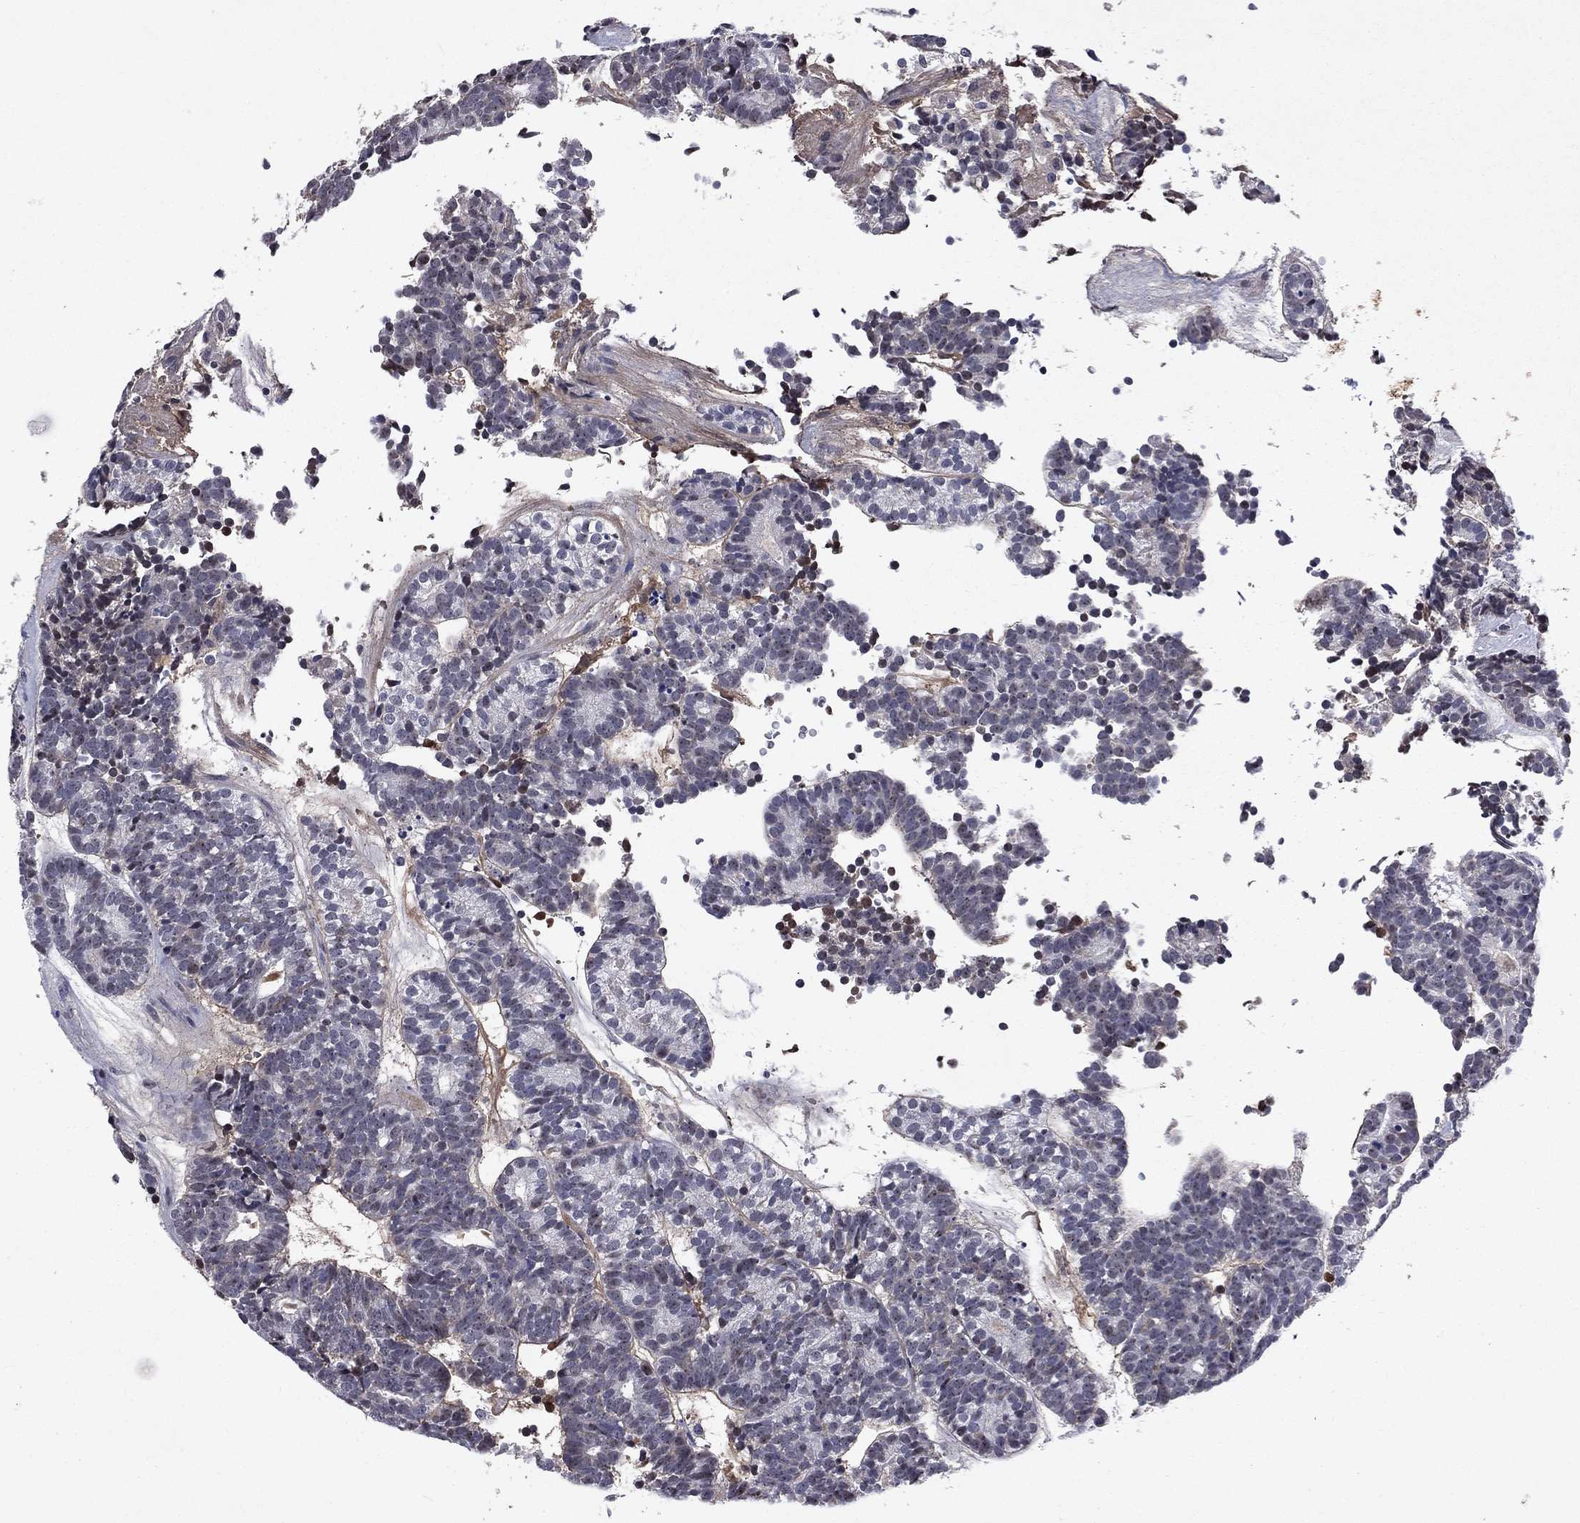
{"staining": {"intensity": "negative", "quantity": "none", "location": "none"}, "tissue": "head and neck cancer", "cell_type": "Tumor cells", "image_type": "cancer", "snomed": [{"axis": "morphology", "description": "Adenocarcinoma, NOS"}, {"axis": "topography", "description": "Head-Neck"}], "caption": "An immunohistochemistry micrograph of head and neck adenocarcinoma is shown. There is no staining in tumor cells of head and neck adenocarcinoma.", "gene": "ECM1", "patient": {"sex": "female", "age": 81}}